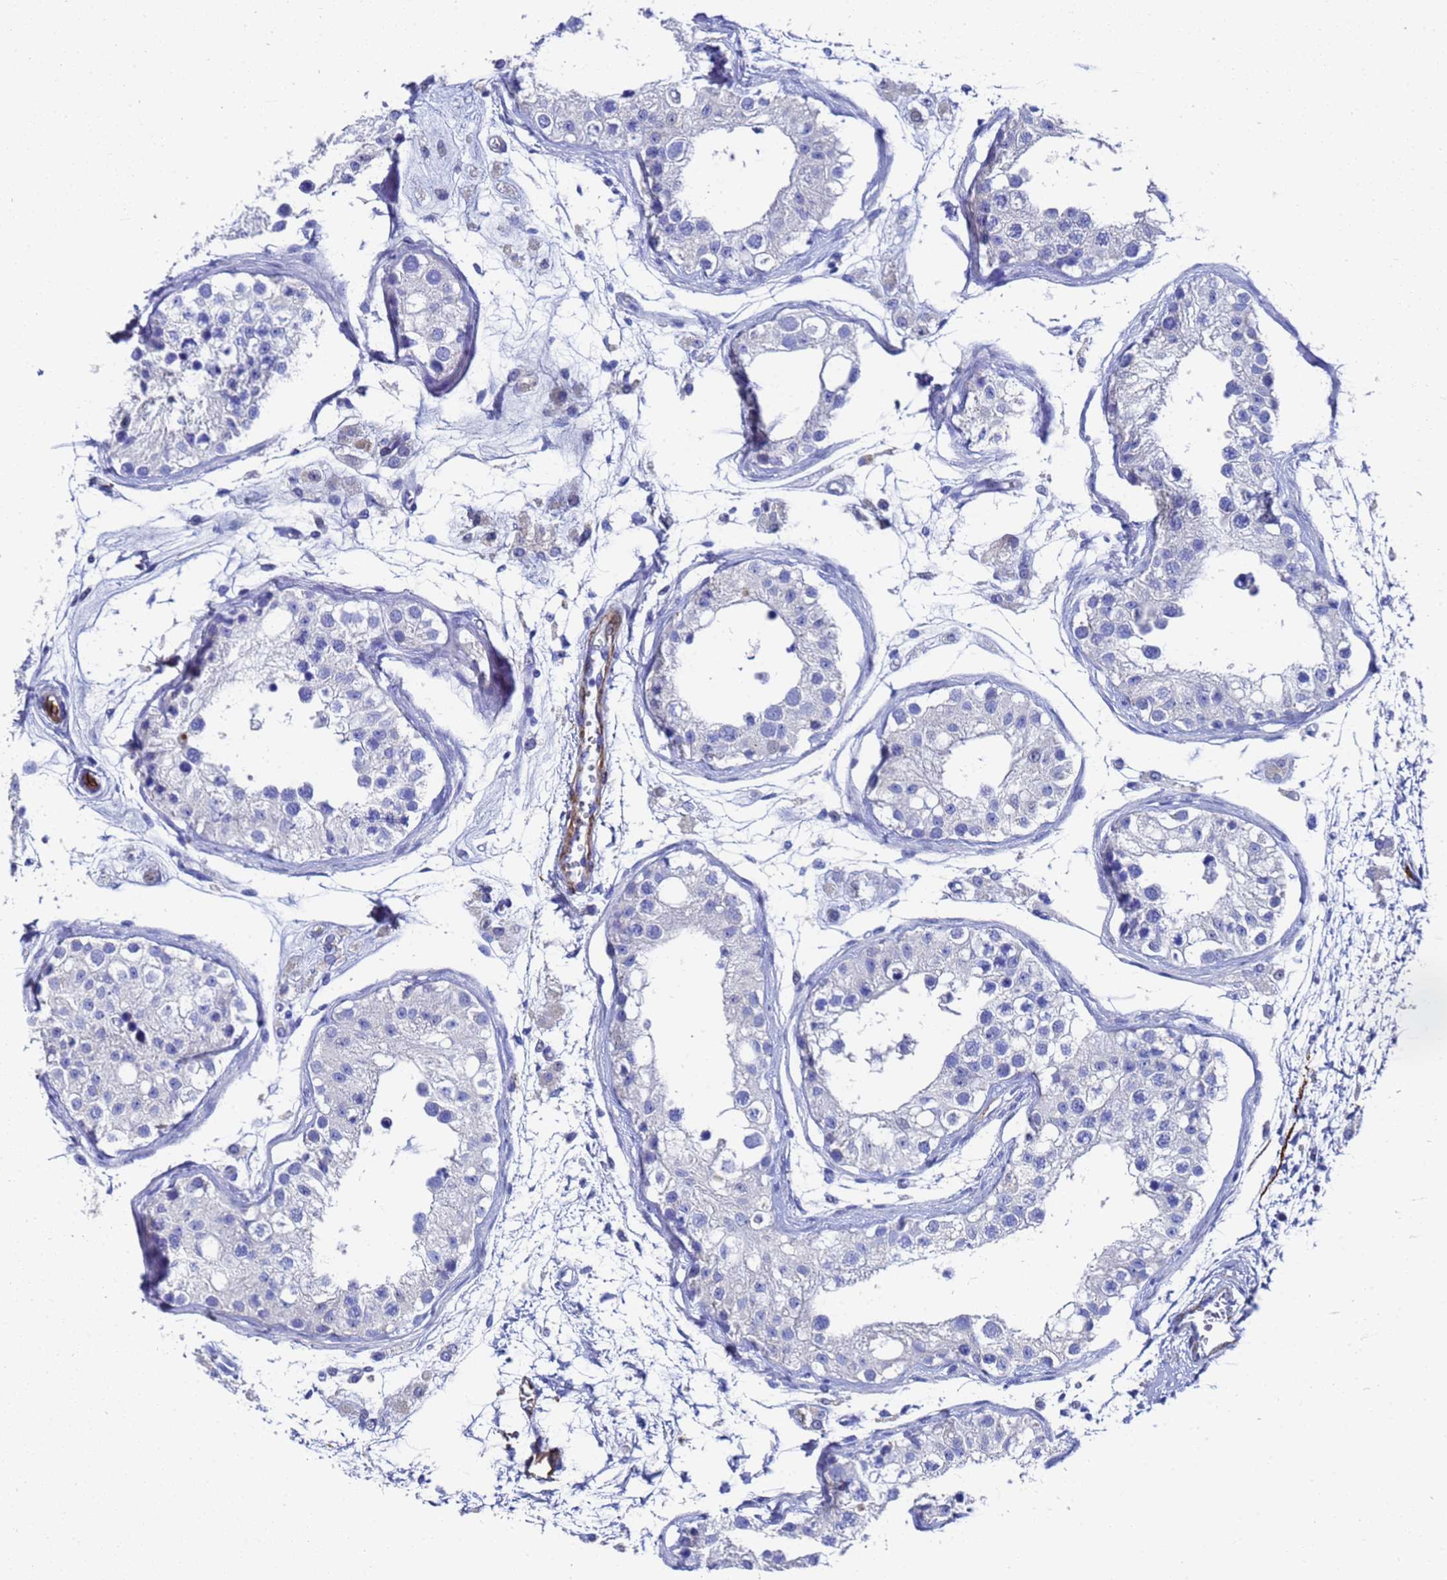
{"staining": {"intensity": "negative", "quantity": "none", "location": "none"}, "tissue": "testis", "cell_type": "Cells in seminiferous ducts", "image_type": "normal", "snomed": [{"axis": "morphology", "description": "Normal tissue, NOS"}, {"axis": "morphology", "description": "Adenocarcinoma, metastatic, NOS"}, {"axis": "topography", "description": "Testis"}], "caption": "DAB immunohistochemical staining of benign human testis displays no significant expression in cells in seminiferous ducts. Nuclei are stained in blue.", "gene": "ADIPOQ", "patient": {"sex": "male", "age": 26}}